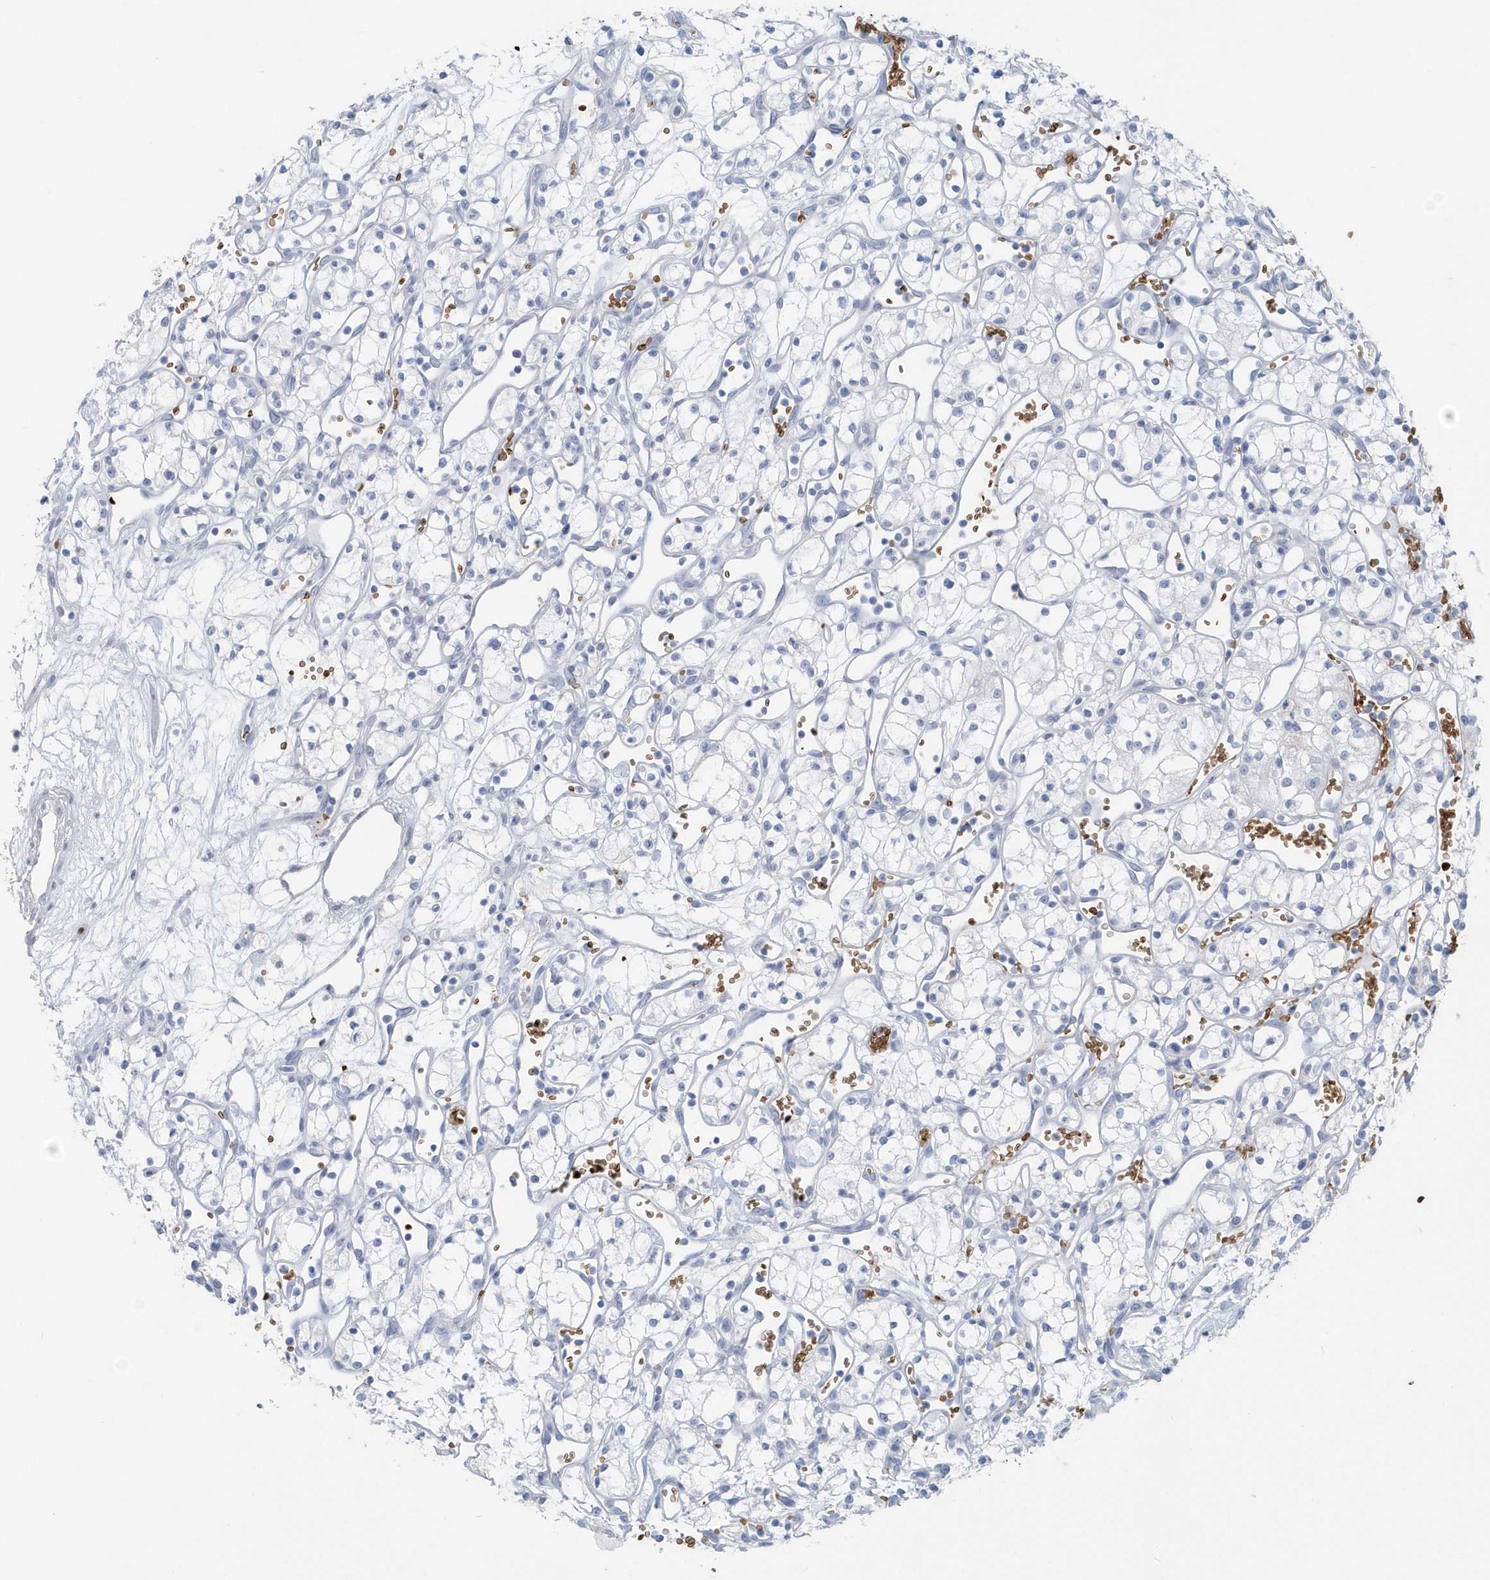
{"staining": {"intensity": "negative", "quantity": "none", "location": "none"}, "tissue": "renal cancer", "cell_type": "Tumor cells", "image_type": "cancer", "snomed": [{"axis": "morphology", "description": "Adenocarcinoma, NOS"}, {"axis": "topography", "description": "Kidney"}], "caption": "Tumor cells are negative for protein expression in human renal cancer.", "gene": "HBA2", "patient": {"sex": "male", "age": 59}}